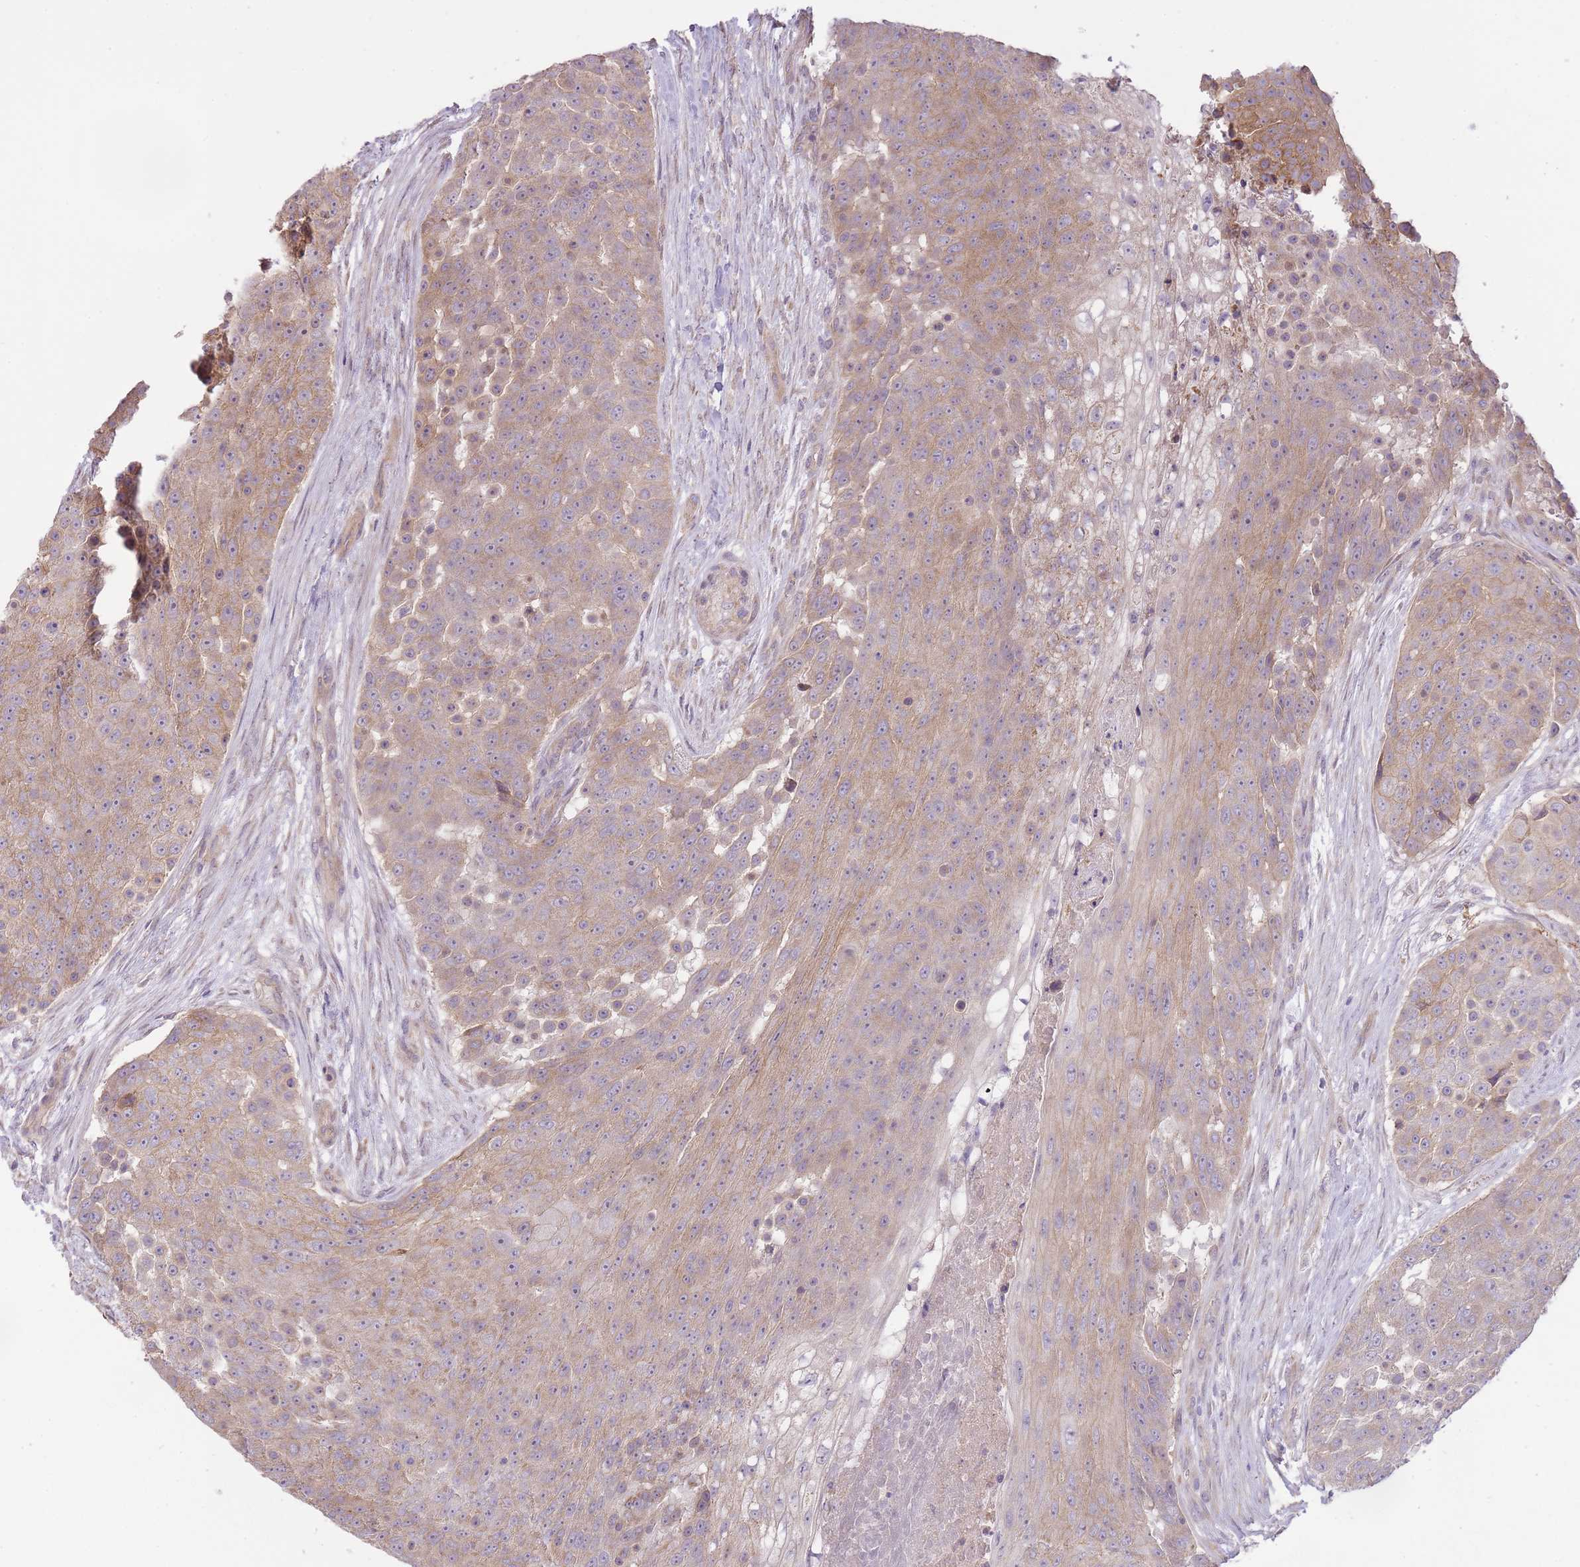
{"staining": {"intensity": "weak", "quantity": ">75%", "location": "cytoplasmic/membranous"}, "tissue": "urothelial cancer", "cell_type": "Tumor cells", "image_type": "cancer", "snomed": [{"axis": "morphology", "description": "Urothelial carcinoma, High grade"}, {"axis": "topography", "description": "Urinary bladder"}], "caption": "The photomicrograph shows a brown stain indicating the presence of a protein in the cytoplasmic/membranous of tumor cells in urothelial carcinoma (high-grade). (IHC, brightfield microscopy, high magnification).", "gene": "REV1", "patient": {"sex": "female", "age": 63}}